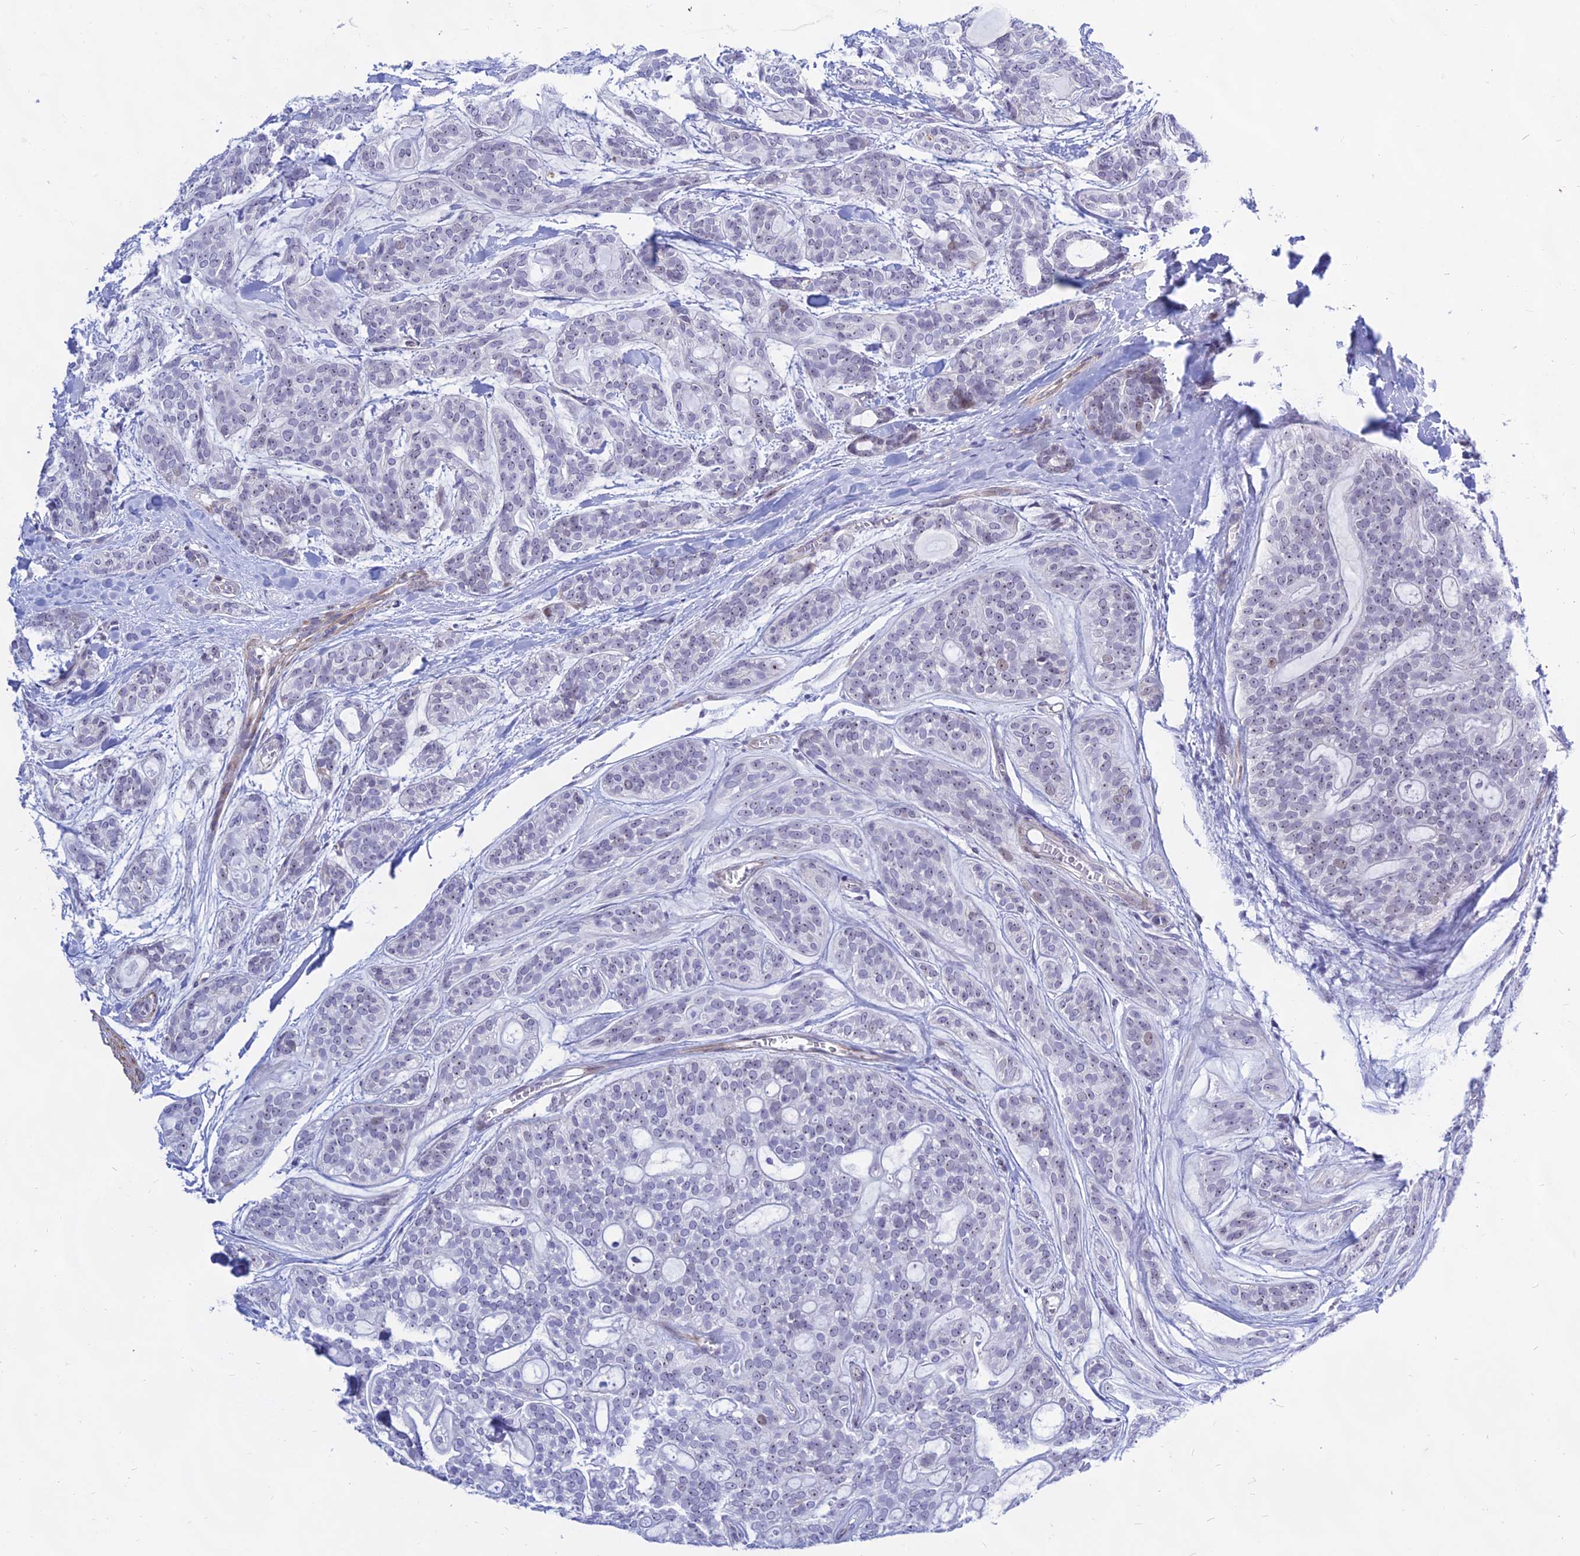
{"staining": {"intensity": "negative", "quantity": "none", "location": "none"}, "tissue": "head and neck cancer", "cell_type": "Tumor cells", "image_type": "cancer", "snomed": [{"axis": "morphology", "description": "Adenocarcinoma, NOS"}, {"axis": "topography", "description": "Head-Neck"}], "caption": "Human head and neck adenocarcinoma stained for a protein using IHC reveals no expression in tumor cells.", "gene": "KRR1", "patient": {"sex": "male", "age": 66}}